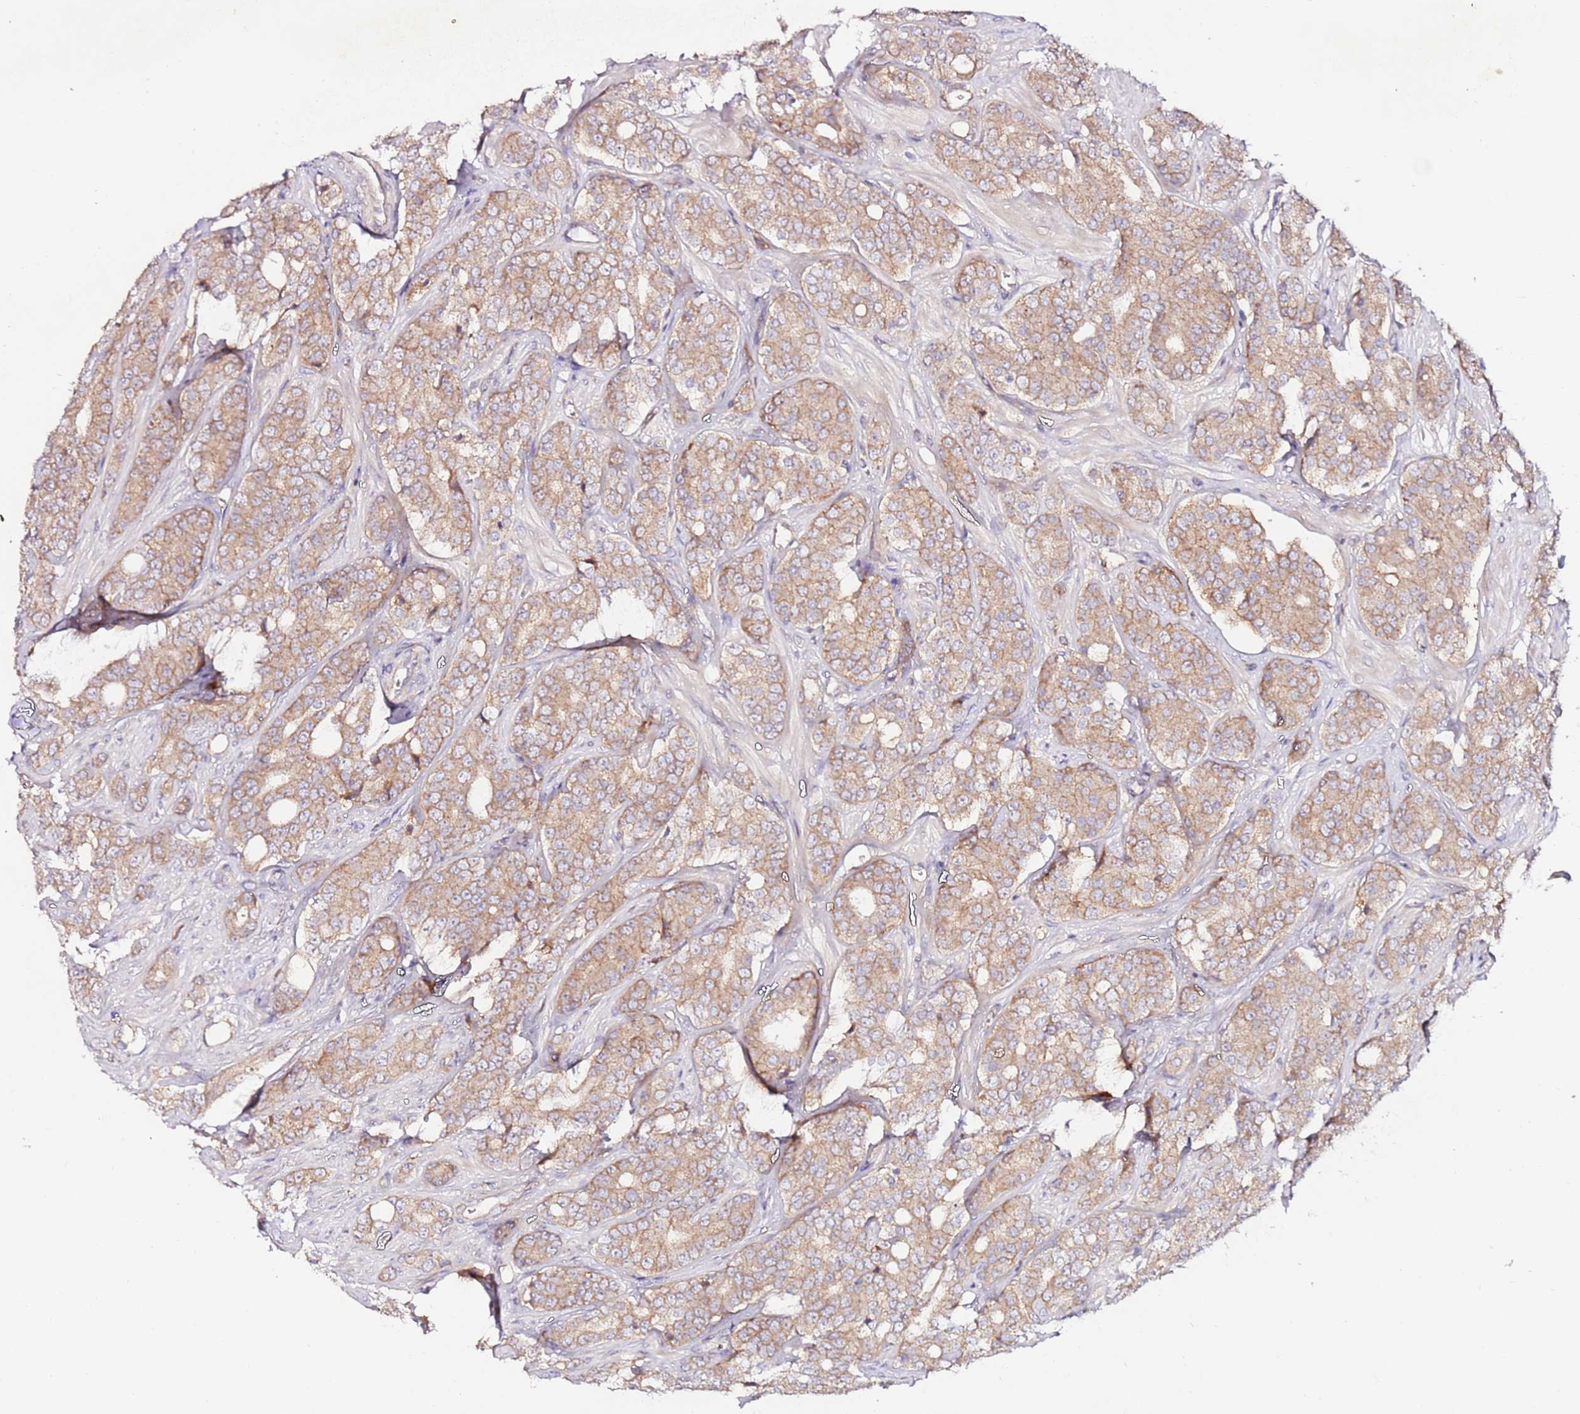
{"staining": {"intensity": "moderate", "quantity": ">75%", "location": "cytoplasmic/membranous"}, "tissue": "prostate cancer", "cell_type": "Tumor cells", "image_type": "cancer", "snomed": [{"axis": "morphology", "description": "Adenocarcinoma, High grade"}, {"axis": "topography", "description": "Prostate"}], "caption": "Protein expression analysis of prostate adenocarcinoma (high-grade) demonstrates moderate cytoplasmic/membranous expression in about >75% of tumor cells.", "gene": "FLVCR1", "patient": {"sex": "male", "age": 62}}